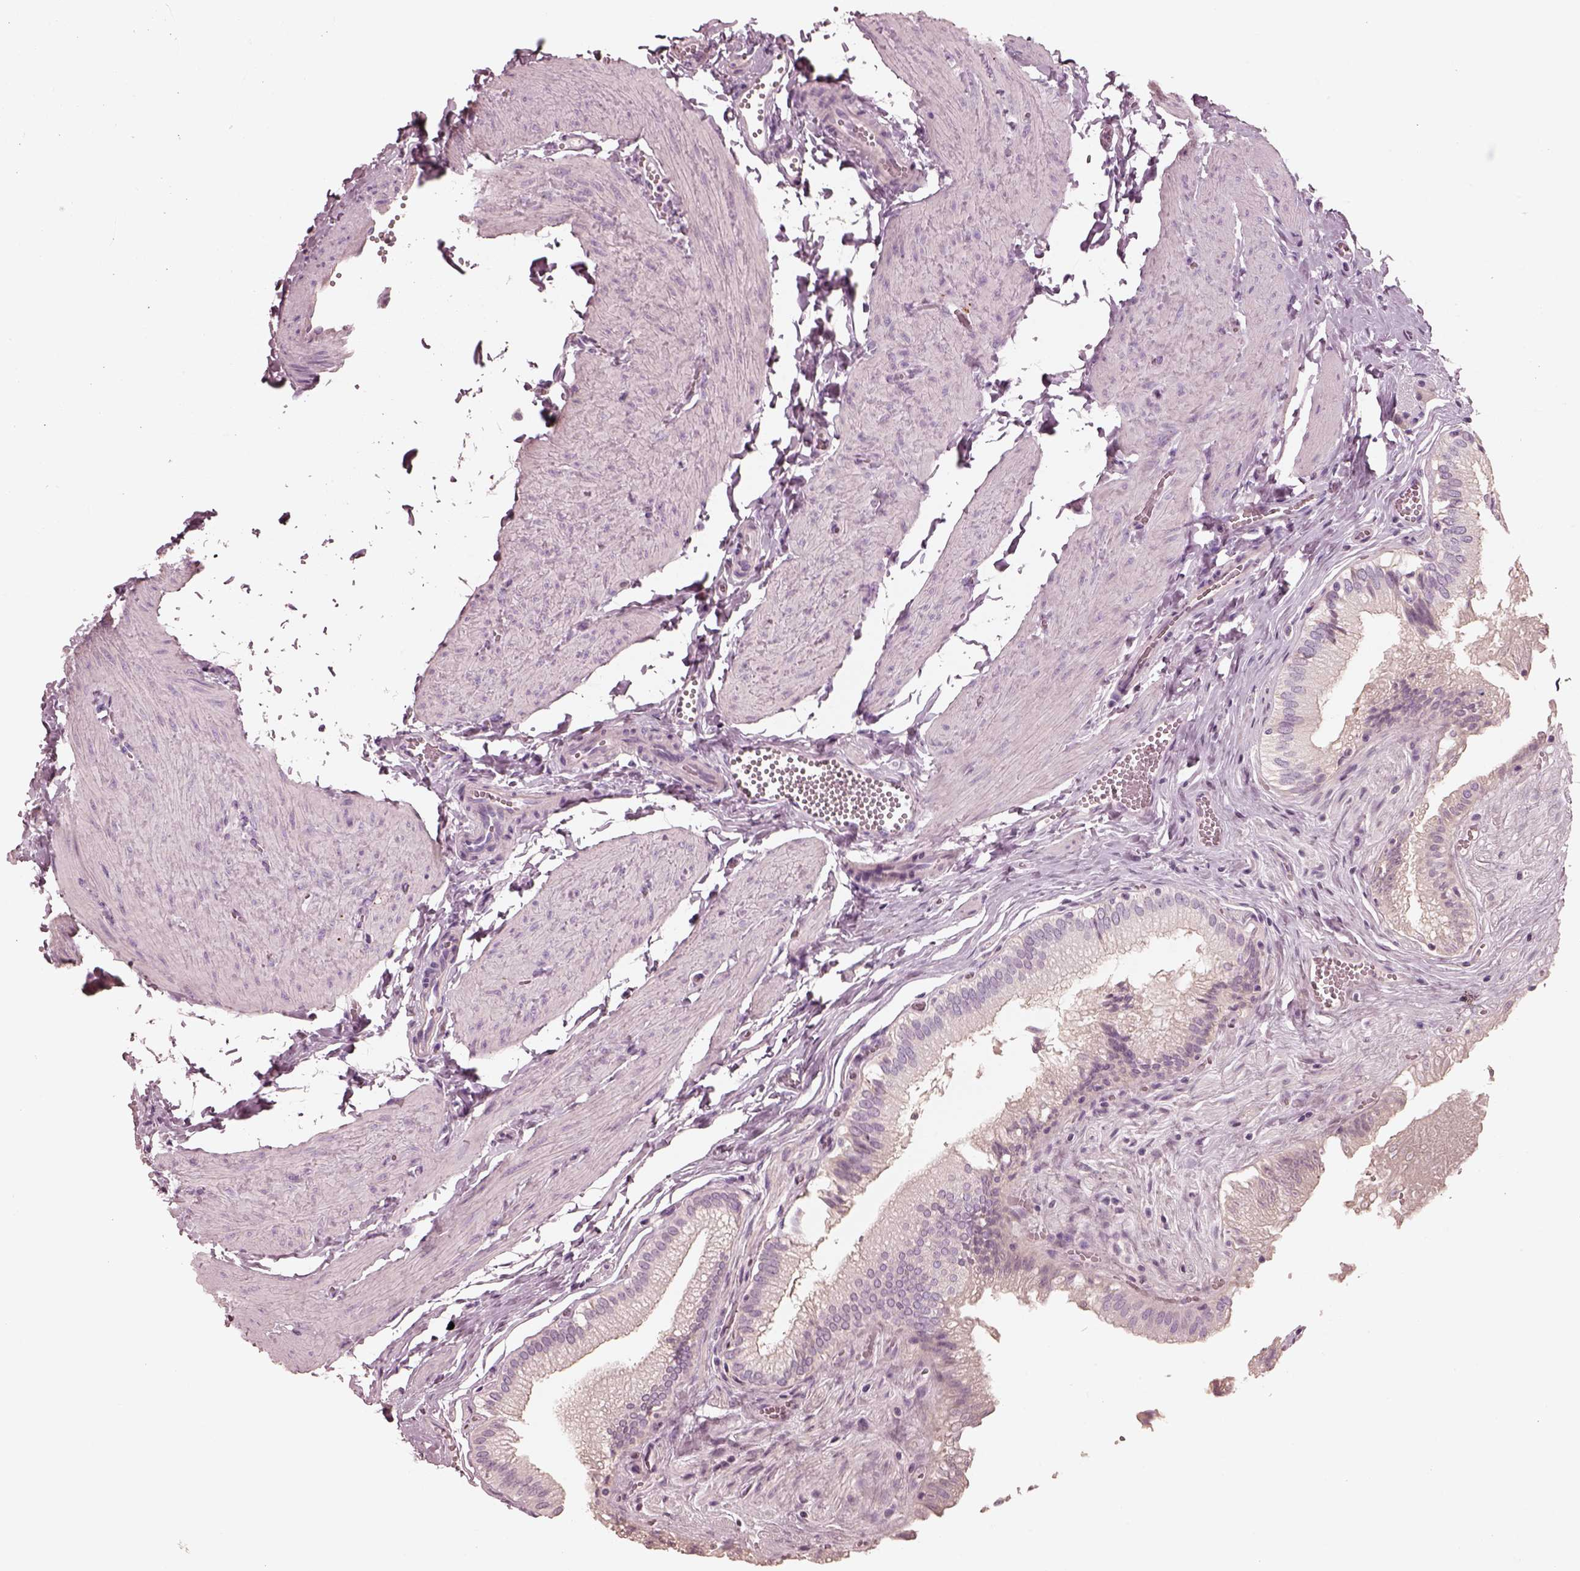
{"staining": {"intensity": "negative", "quantity": "none", "location": "none"}, "tissue": "gallbladder", "cell_type": "Glandular cells", "image_type": "normal", "snomed": [{"axis": "morphology", "description": "Normal tissue, NOS"}, {"axis": "topography", "description": "Gallbladder"}, {"axis": "topography", "description": "Peripheral nerve tissue"}], "caption": "Immunohistochemistry (IHC) of unremarkable gallbladder displays no expression in glandular cells.", "gene": "ZP4", "patient": {"sex": "male", "age": 17}}